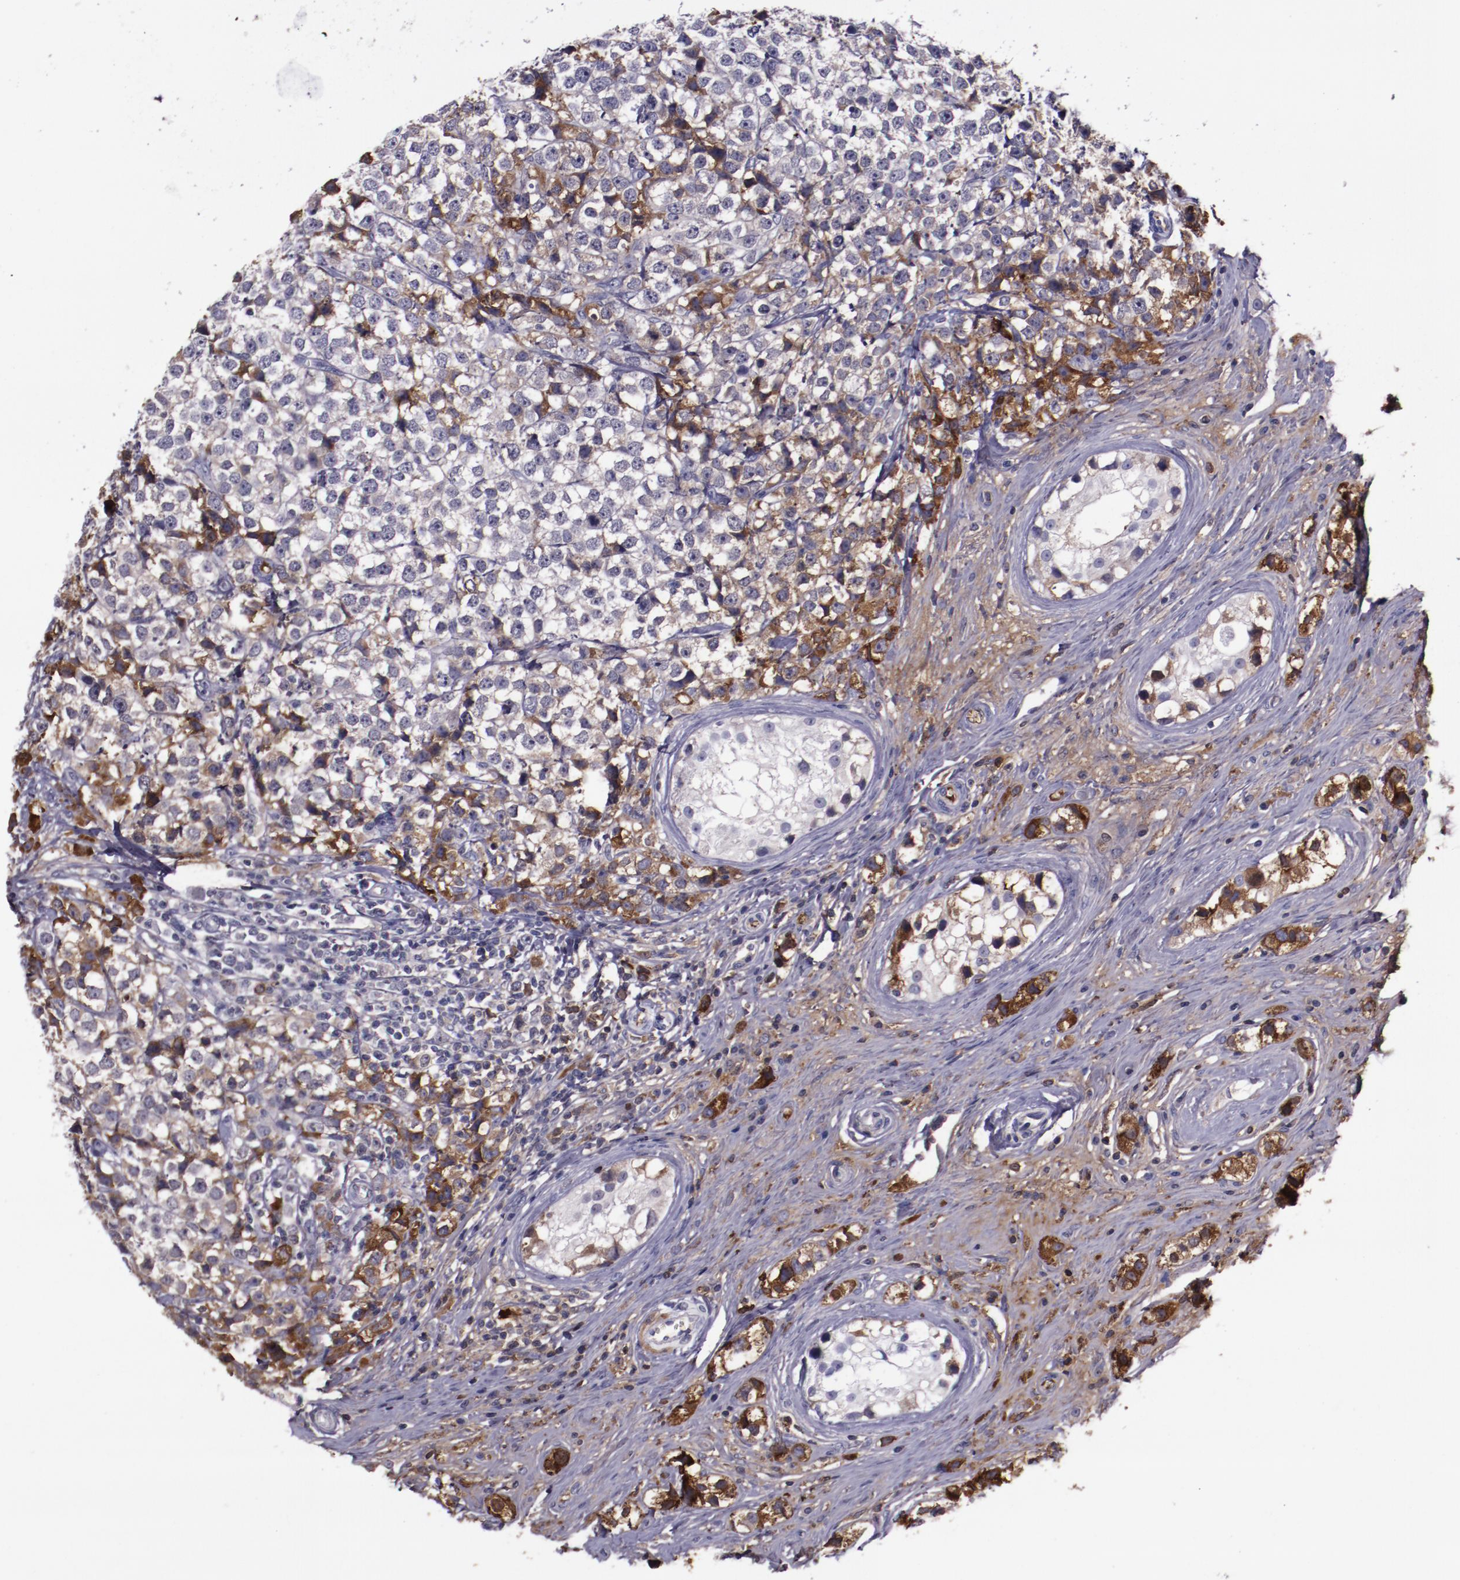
{"staining": {"intensity": "moderate", "quantity": "<25%", "location": "cytoplasmic/membranous"}, "tissue": "testis cancer", "cell_type": "Tumor cells", "image_type": "cancer", "snomed": [{"axis": "morphology", "description": "Seminoma, NOS"}, {"axis": "topography", "description": "Testis"}], "caption": "A brown stain shows moderate cytoplasmic/membranous expression of a protein in testis cancer tumor cells.", "gene": "APOH", "patient": {"sex": "male", "age": 25}}